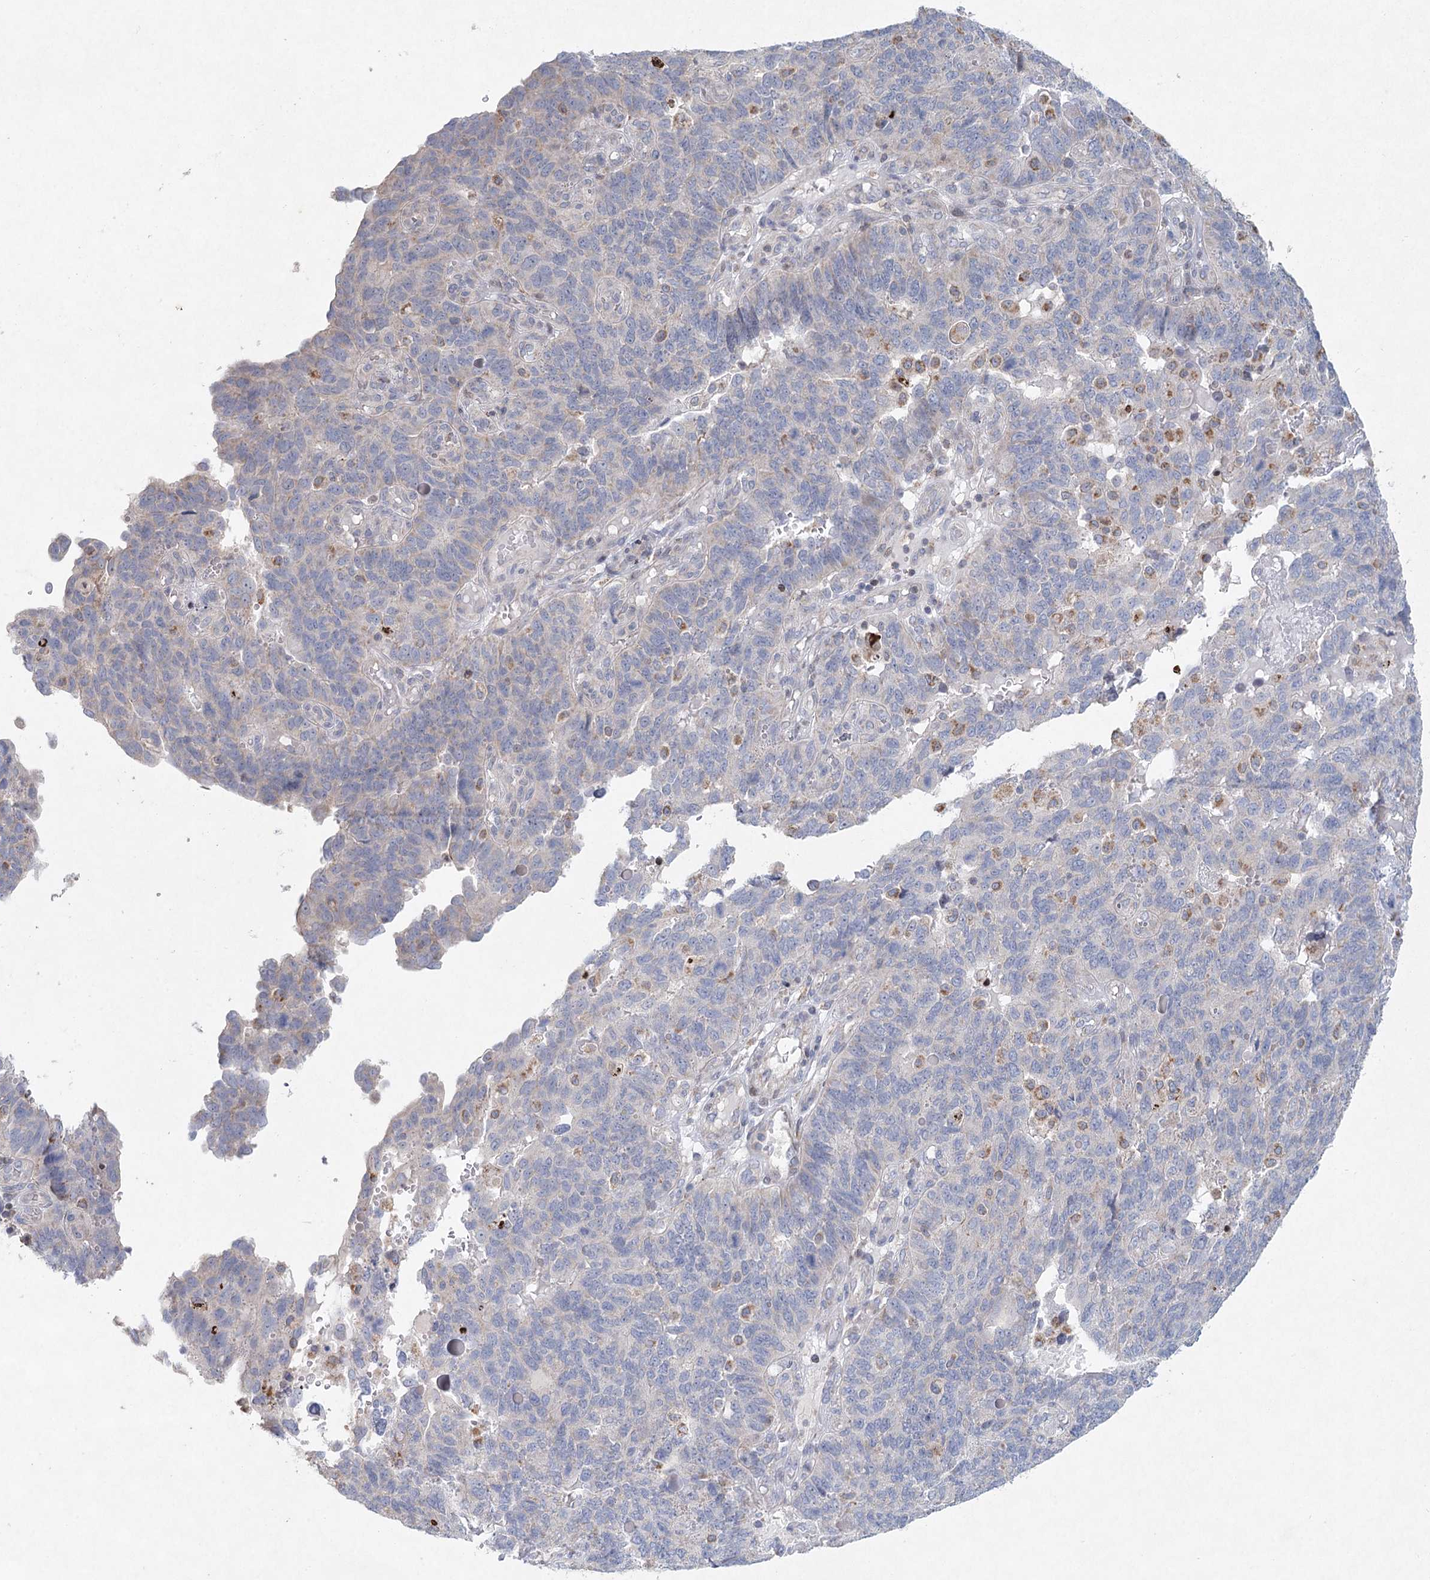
{"staining": {"intensity": "negative", "quantity": "none", "location": "none"}, "tissue": "endometrial cancer", "cell_type": "Tumor cells", "image_type": "cancer", "snomed": [{"axis": "morphology", "description": "Adenocarcinoma, NOS"}, {"axis": "topography", "description": "Endometrium"}], "caption": "Tumor cells show no significant staining in endometrial cancer (adenocarcinoma). Nuclei are stained in blue.", "gene": "XPO6", "patient": {"sex": "female", "age": 66}}